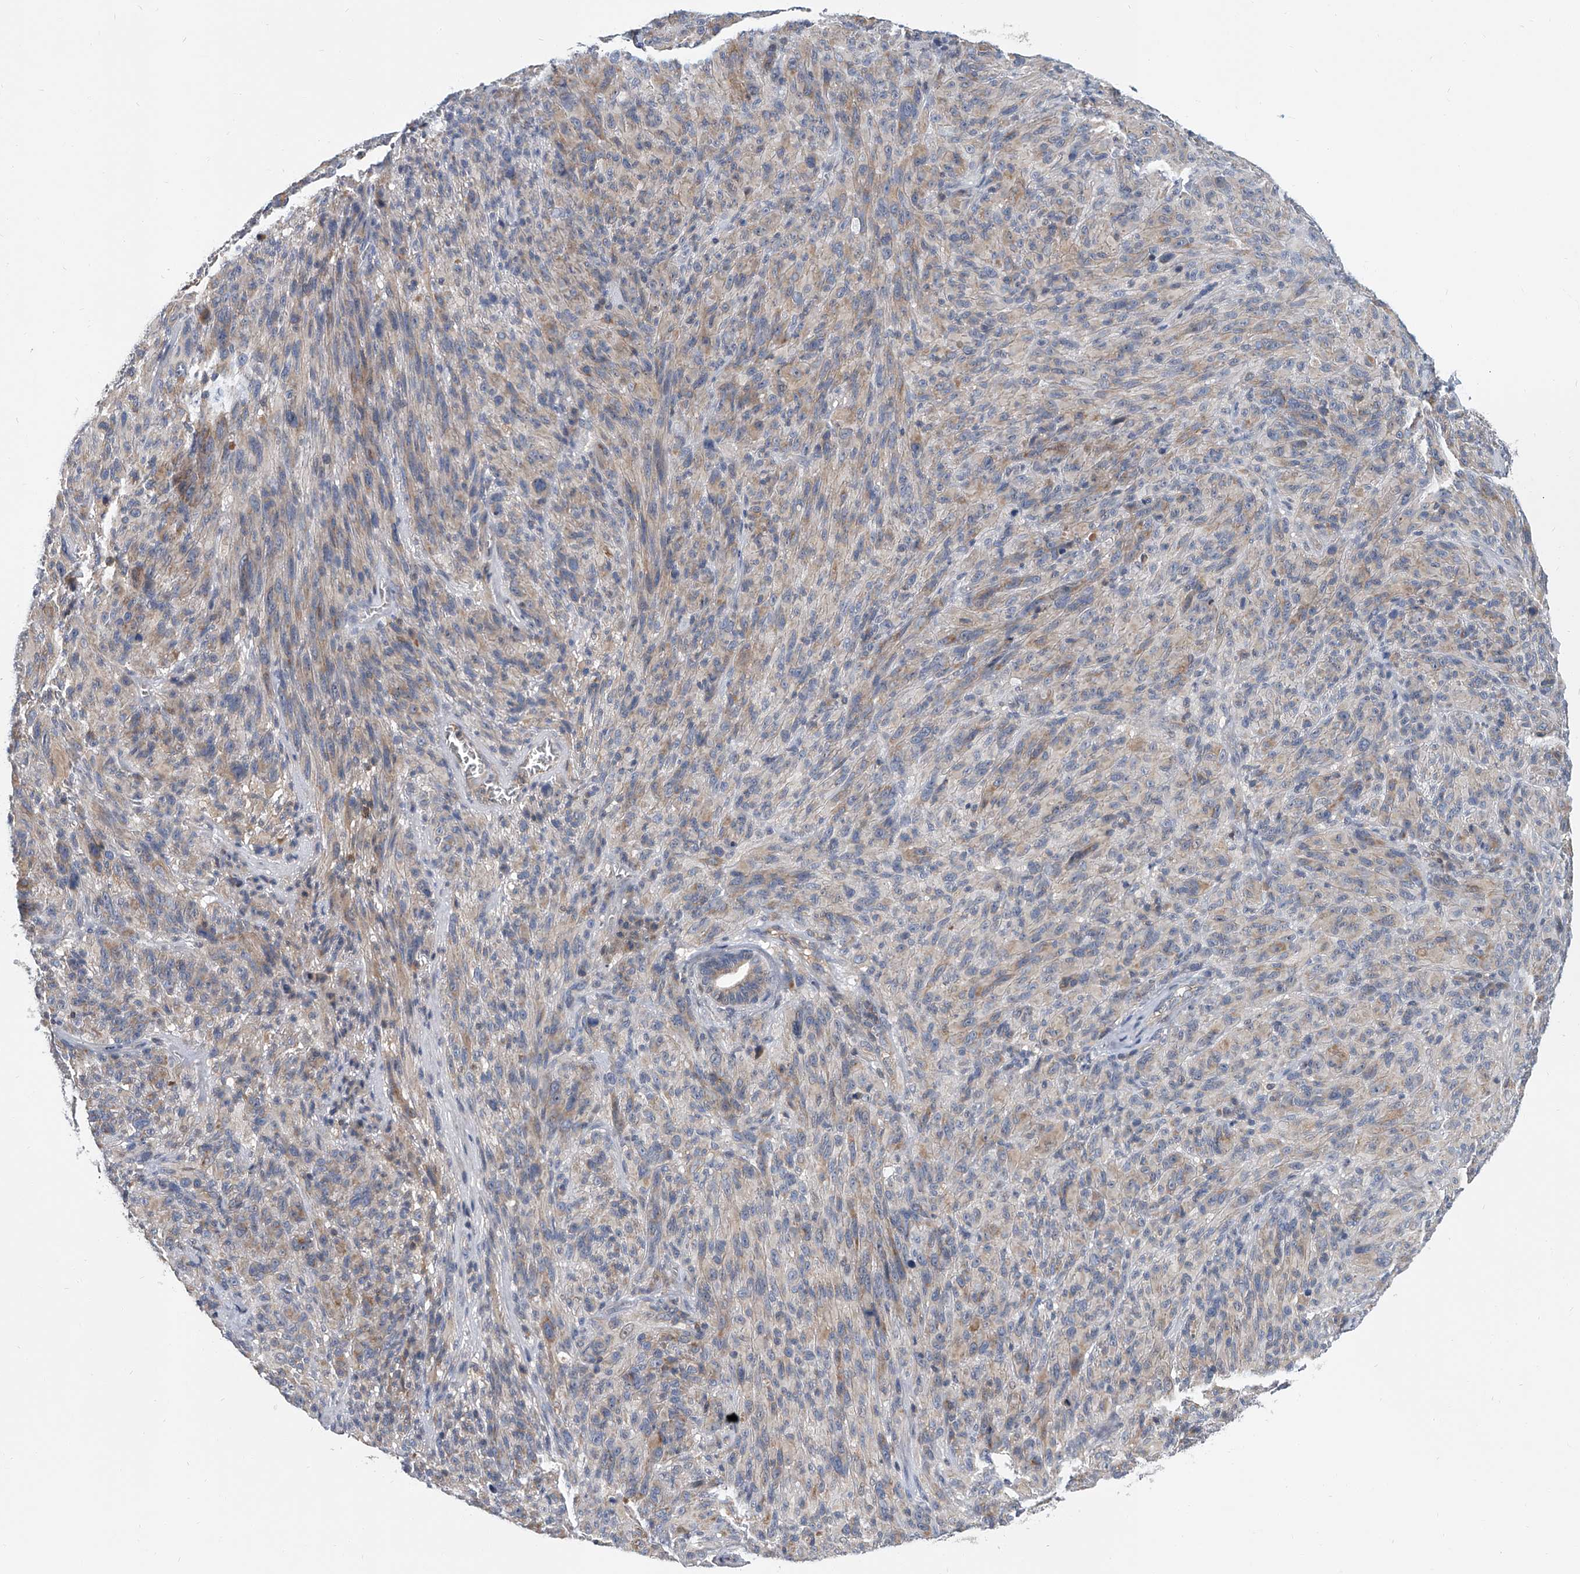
{"staining": {"intensity": "weak", "quantity": "<25%", "location": "cytoplasmic/membranous"}, "tissue": "melanoma", "cell_type": "Tumor cells", "image_type": "cancer", "snomed": [{"axis": "morphology", "description": "Malignant melanoma, NOS"}, {"axis": "topography", "description": "Skin of head"}], "caption": "Immunohistochemistry of human malignant melanoma displays no expression in tumor cells.", "gene": "CD200", "patient": {"sex": "male", "age": 96}}